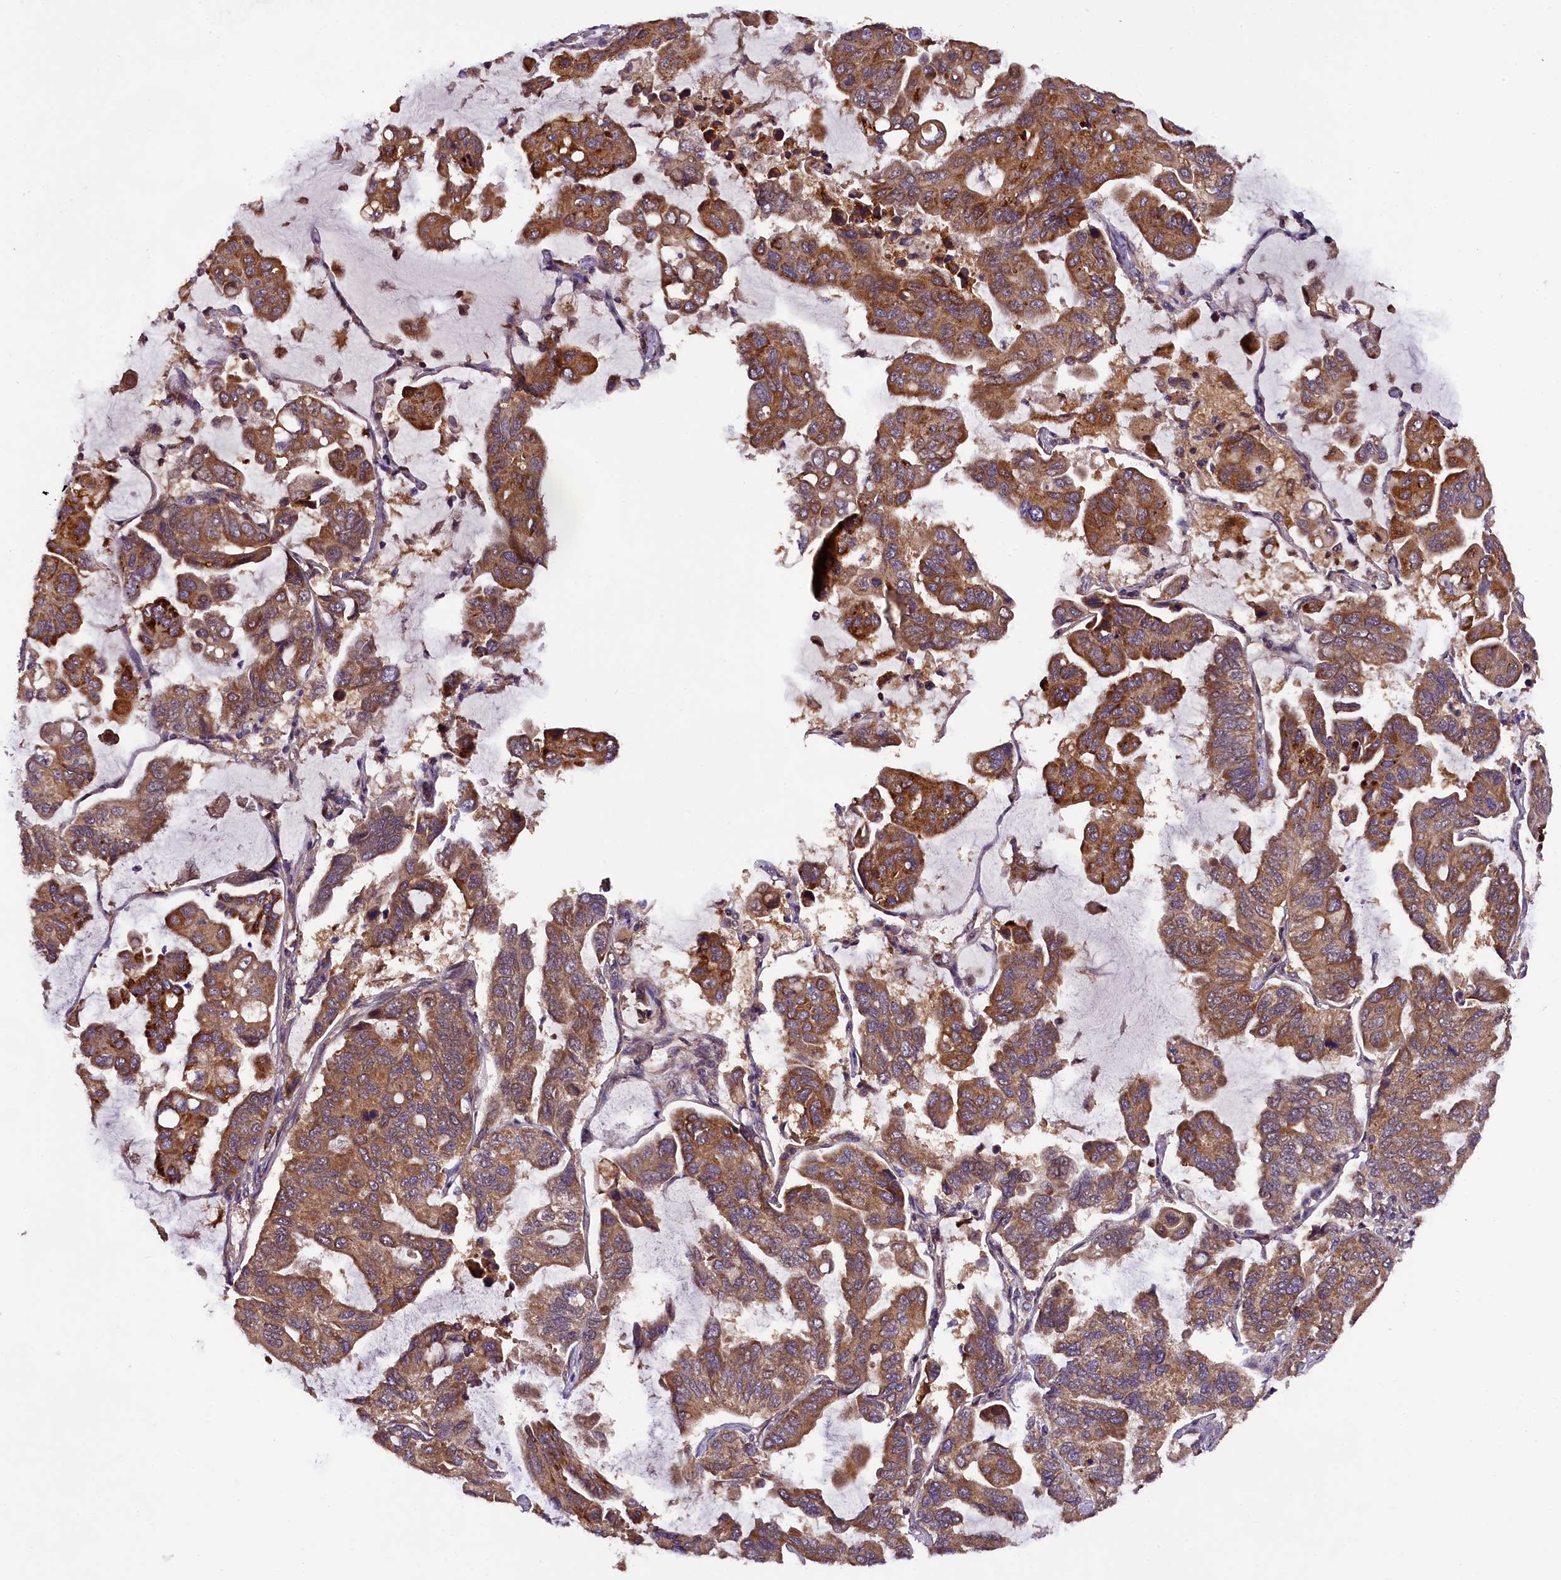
{"staining": {"intensity": "moderate", "quantity": ">75%", "location": "cytoplasmic/membranous"}, "tissue": "lung cancer", "cell_type": "Tumor cells", "image_type": "cancer", "snomed": [{"axis": "morphology", "description": "Adenocarcinoma, NOS"}, {"axis": "topography", "description": "Lung"}], "caption": "The micrograph shows immunohistochemical staining of lung adenocarcinoma. There is moderate cytoplasmic/membranous positivity is appreciated in approximately >75% of tumor cells.", "gene": "DOHH", "patient": {"sex": "male", "age": 64}}